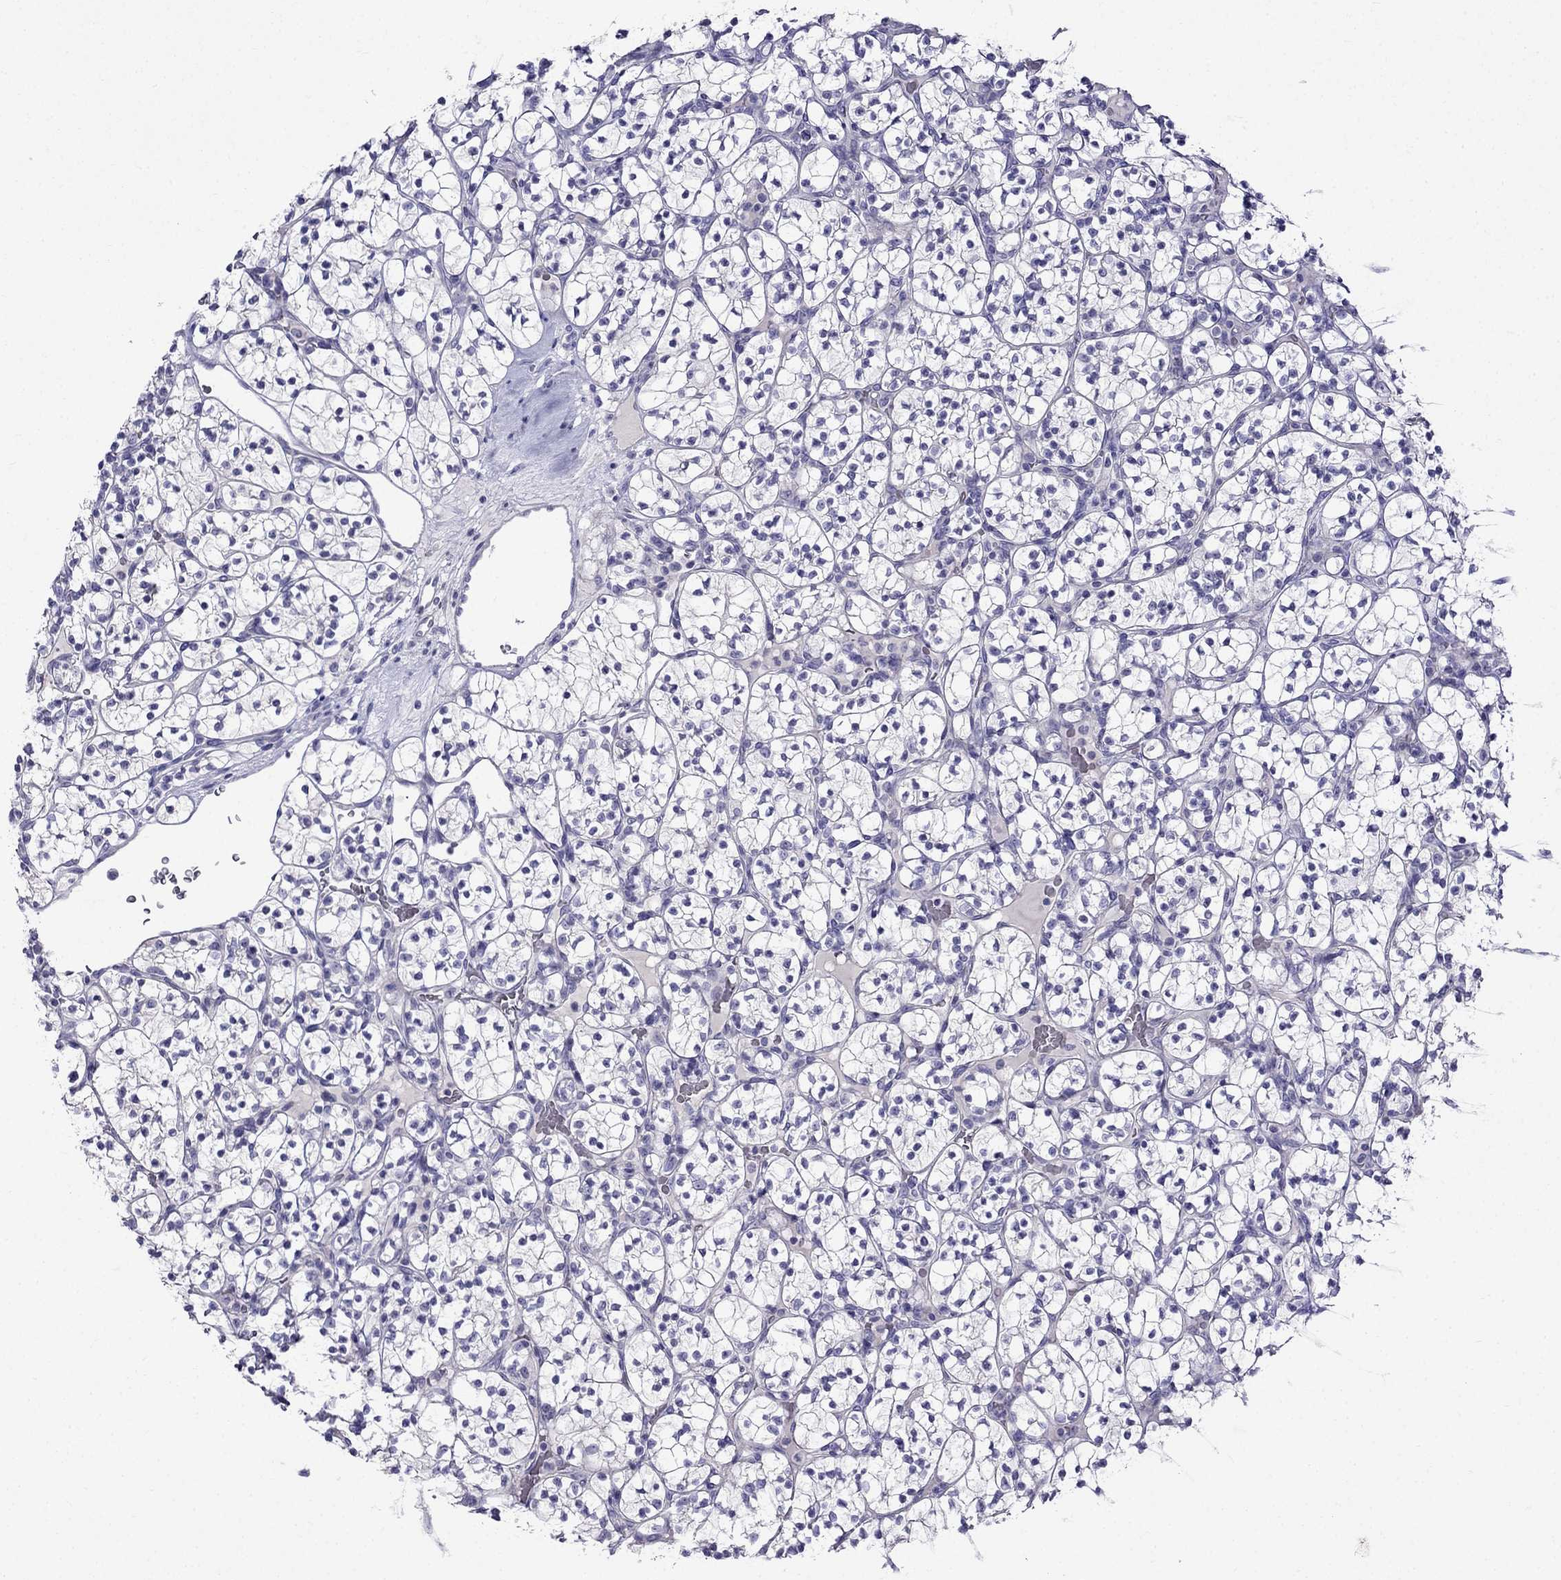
{"staining": {"intensity": "negative", "quantity": "none", "location": "none"}, "tissue": "renal cancer", "cell_type": "Tumor cells", "image_type": "cancer", "snomed": [{"axis": "morphology", "description": "Adenocarcinoma, NOS"}, {"axis": "topography", "description": "Kidney"}], "caption": "Immunohistochemistry of human renal cancer (adenocarcinoma) reveals no expression in tumor cells.", "gene": "PATE1", "patient": {"sex": "female", "age": 89}}